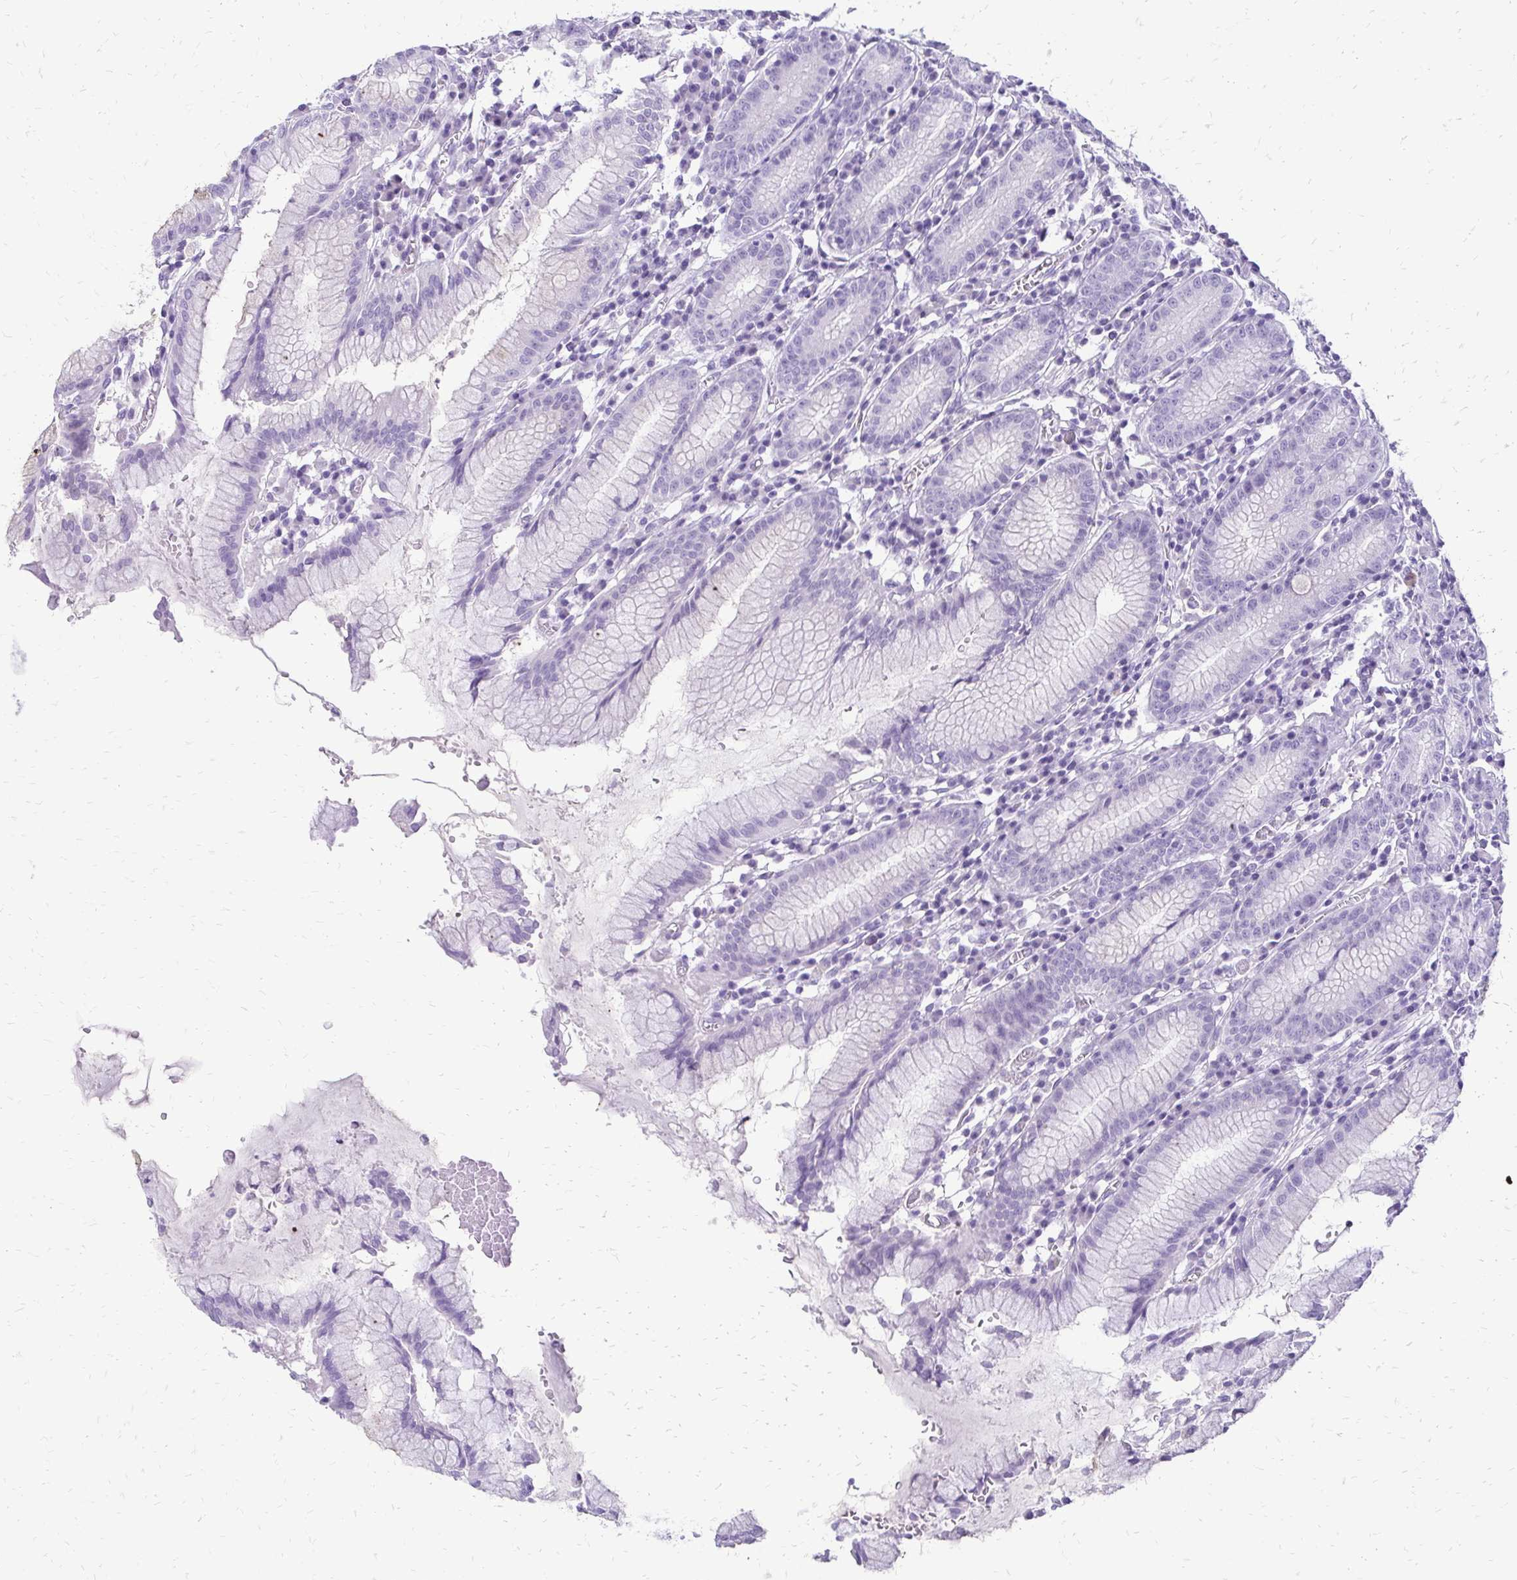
{"staining": {"intensity": "negative", "quantity": "none", "location": "none"}, "tissue": "stomach", "cell_type": "Glandular cells", "image_type": "normal", "snomed": [{"axis": "morphology", "description": "Normal tissue, NOS"}, {"axis": "topography", "description": "Stomach"}], "caption": "Unremarkable stomach was stained to show a protein in brown. There is no significant staining in glandular cells. Brightfield microscopy of immunohistochemistry (IHC) stained with DAB (brown) and hematoxylin (blue), captured at high magnification.", "gene": "SLC32A1", "patient": {"sex": "male", "age": 55}}